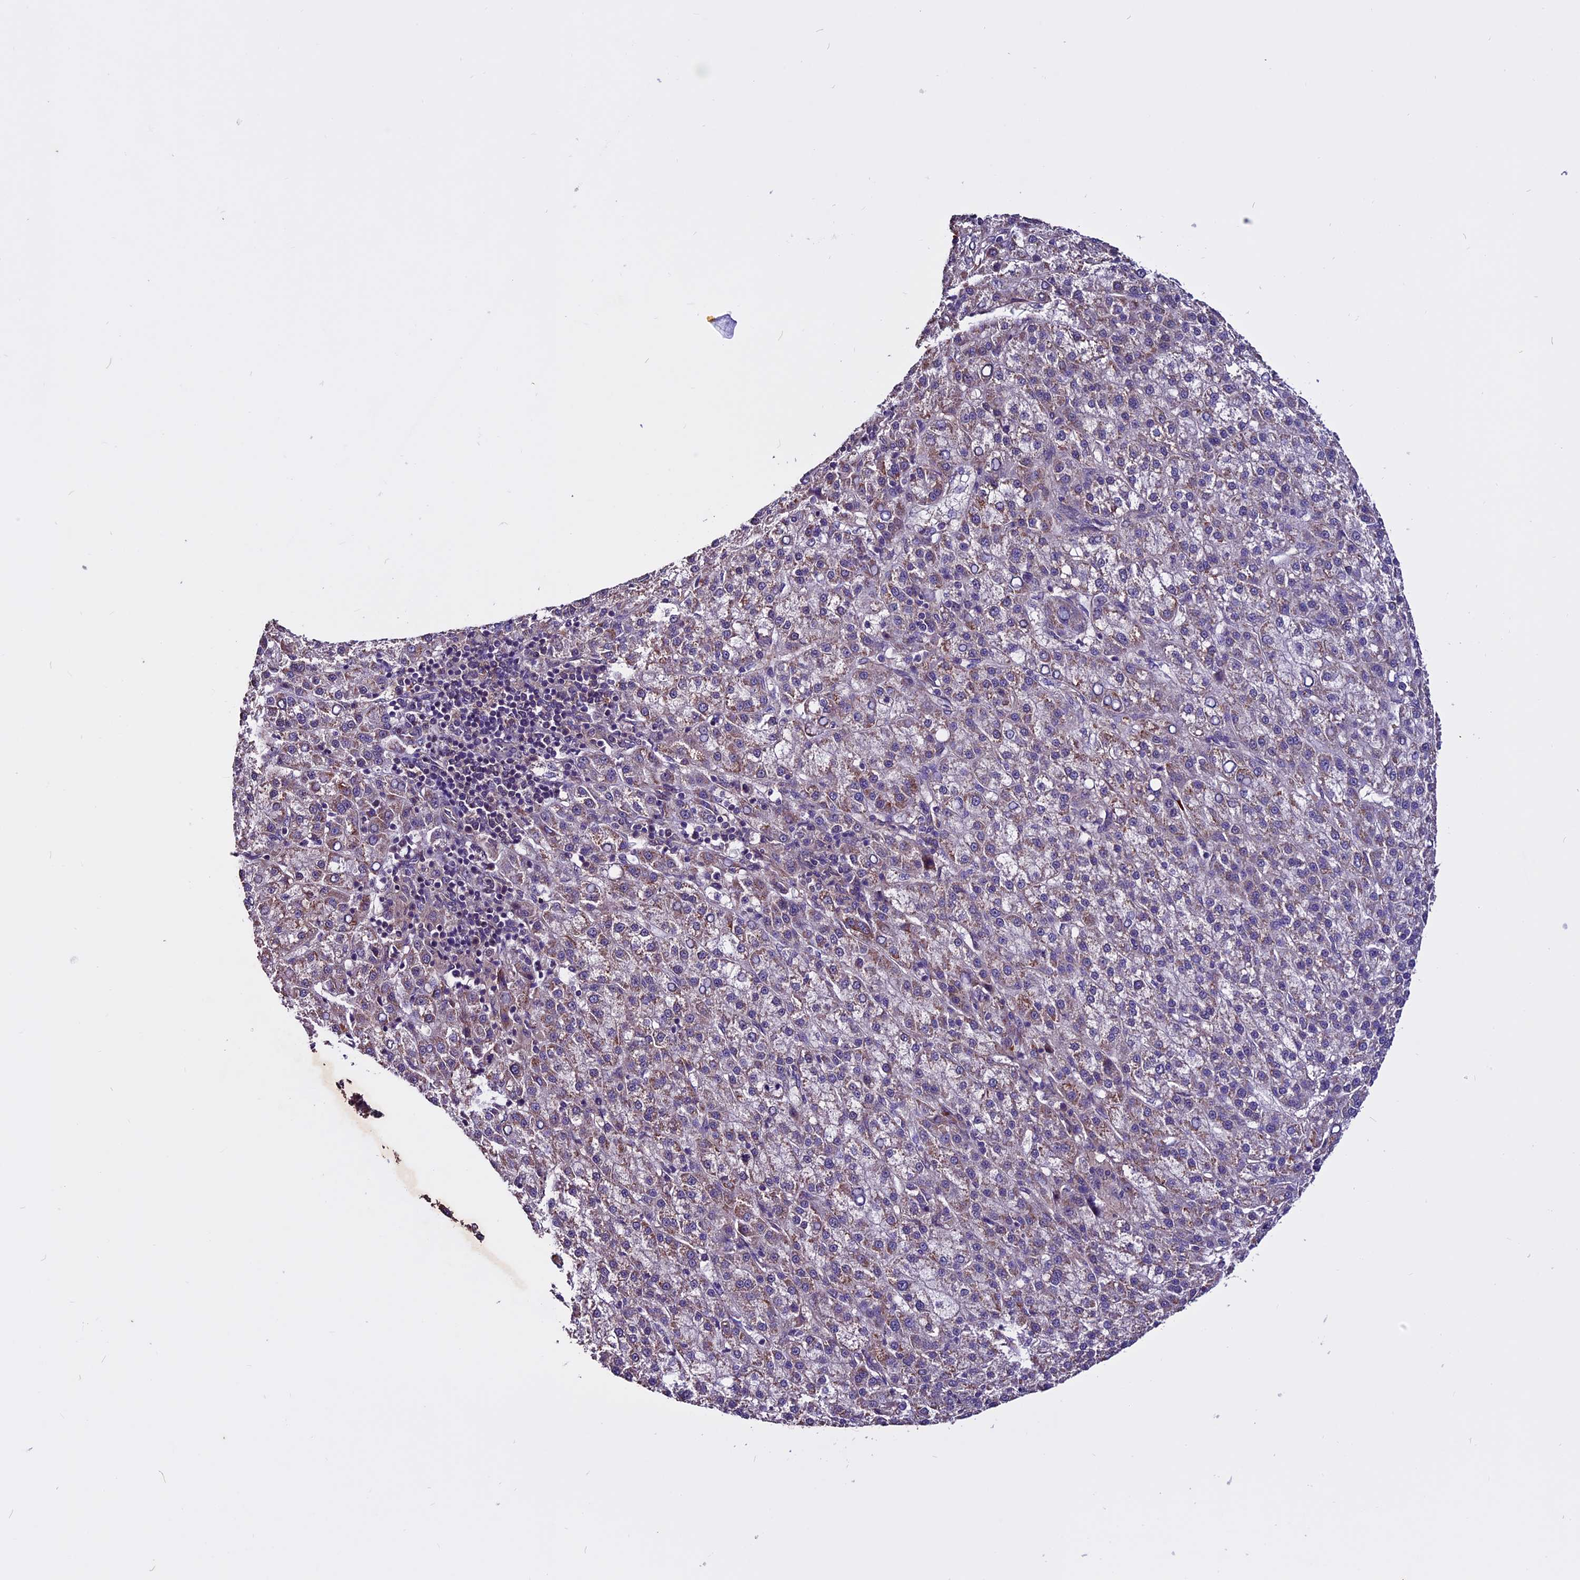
{"staining": {"intensity": "moderate", "quantity": "25%-75%", "location": "cytoplasmic/membranous"}, "tissue": "liver cancer", "cell_type": "Tumor cells", "image_type": "cancer", "snomed": [{"axis": "morphology", "description": "Carcinoma, Hepatocellular, NOS"}, {"axis": "topography", "description": "Liver"}], "caption": "Hepatocellular carcinoma (liver) was stained to show a protein in brown. There is medium levels of moderate cytoplasmic/membranous expression in about 25%-75% of tumor cells.", "gene": "RINL", "patient": {"sex": "female", "age": 58}}